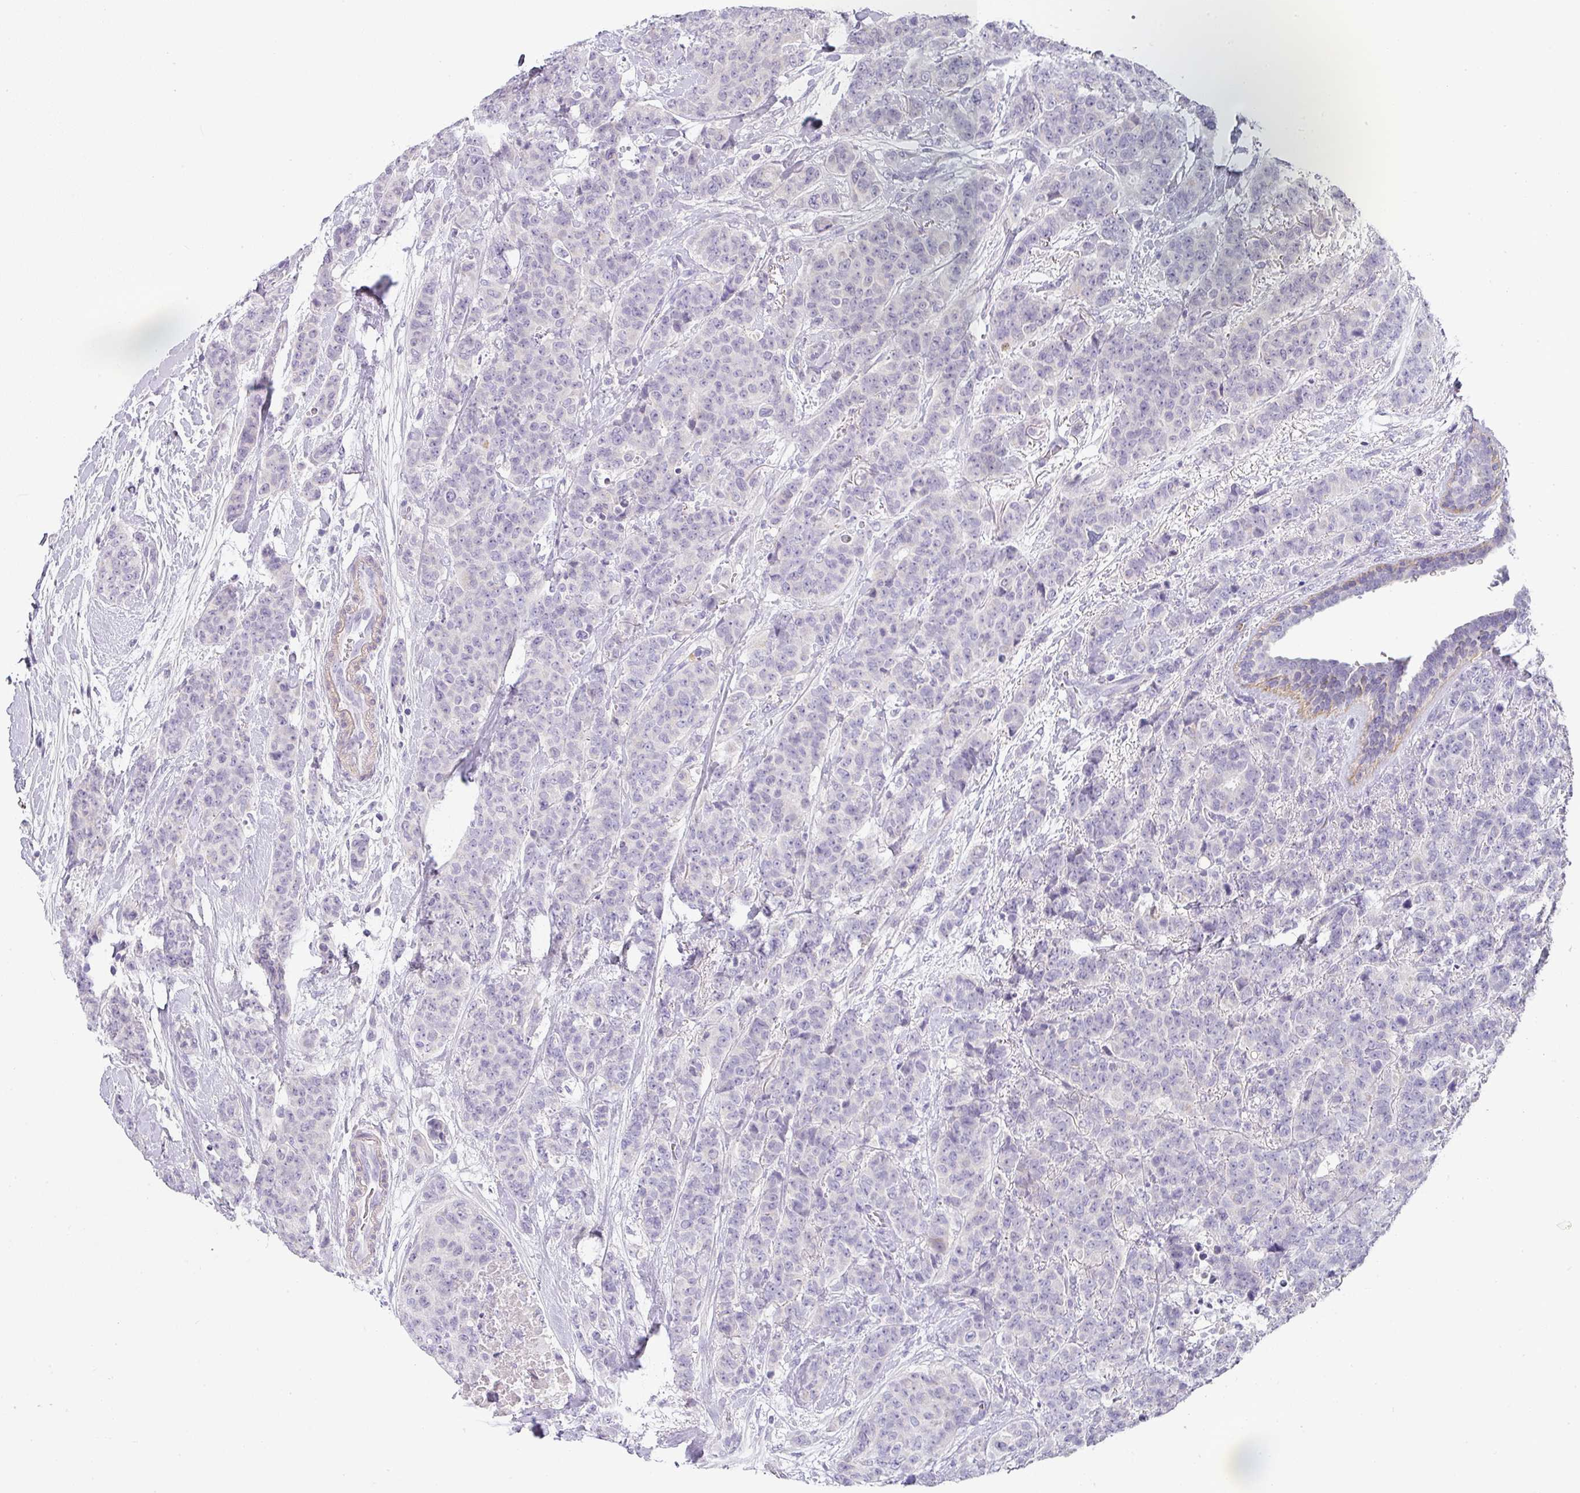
{"staining": {"intensity": "negative", "quantity": "none", "location": "none"}, "tissue": "breast cancer", "cell_type": "Tumor cells", "image_type": "cancer", "snomed": [{"axis": "morphology", "description": "Duct carcinoma"}, {"axis": "topography", "description": "Breast"}], "caption": "Immunohistochemistry (IHC) micrograph of invasive ductal carcinoma (breast) stained for a protein (brown), which reveals no expression in tumor cells.", "gene": "BTLA", "patient": {"sex": "female", "age": 40}}